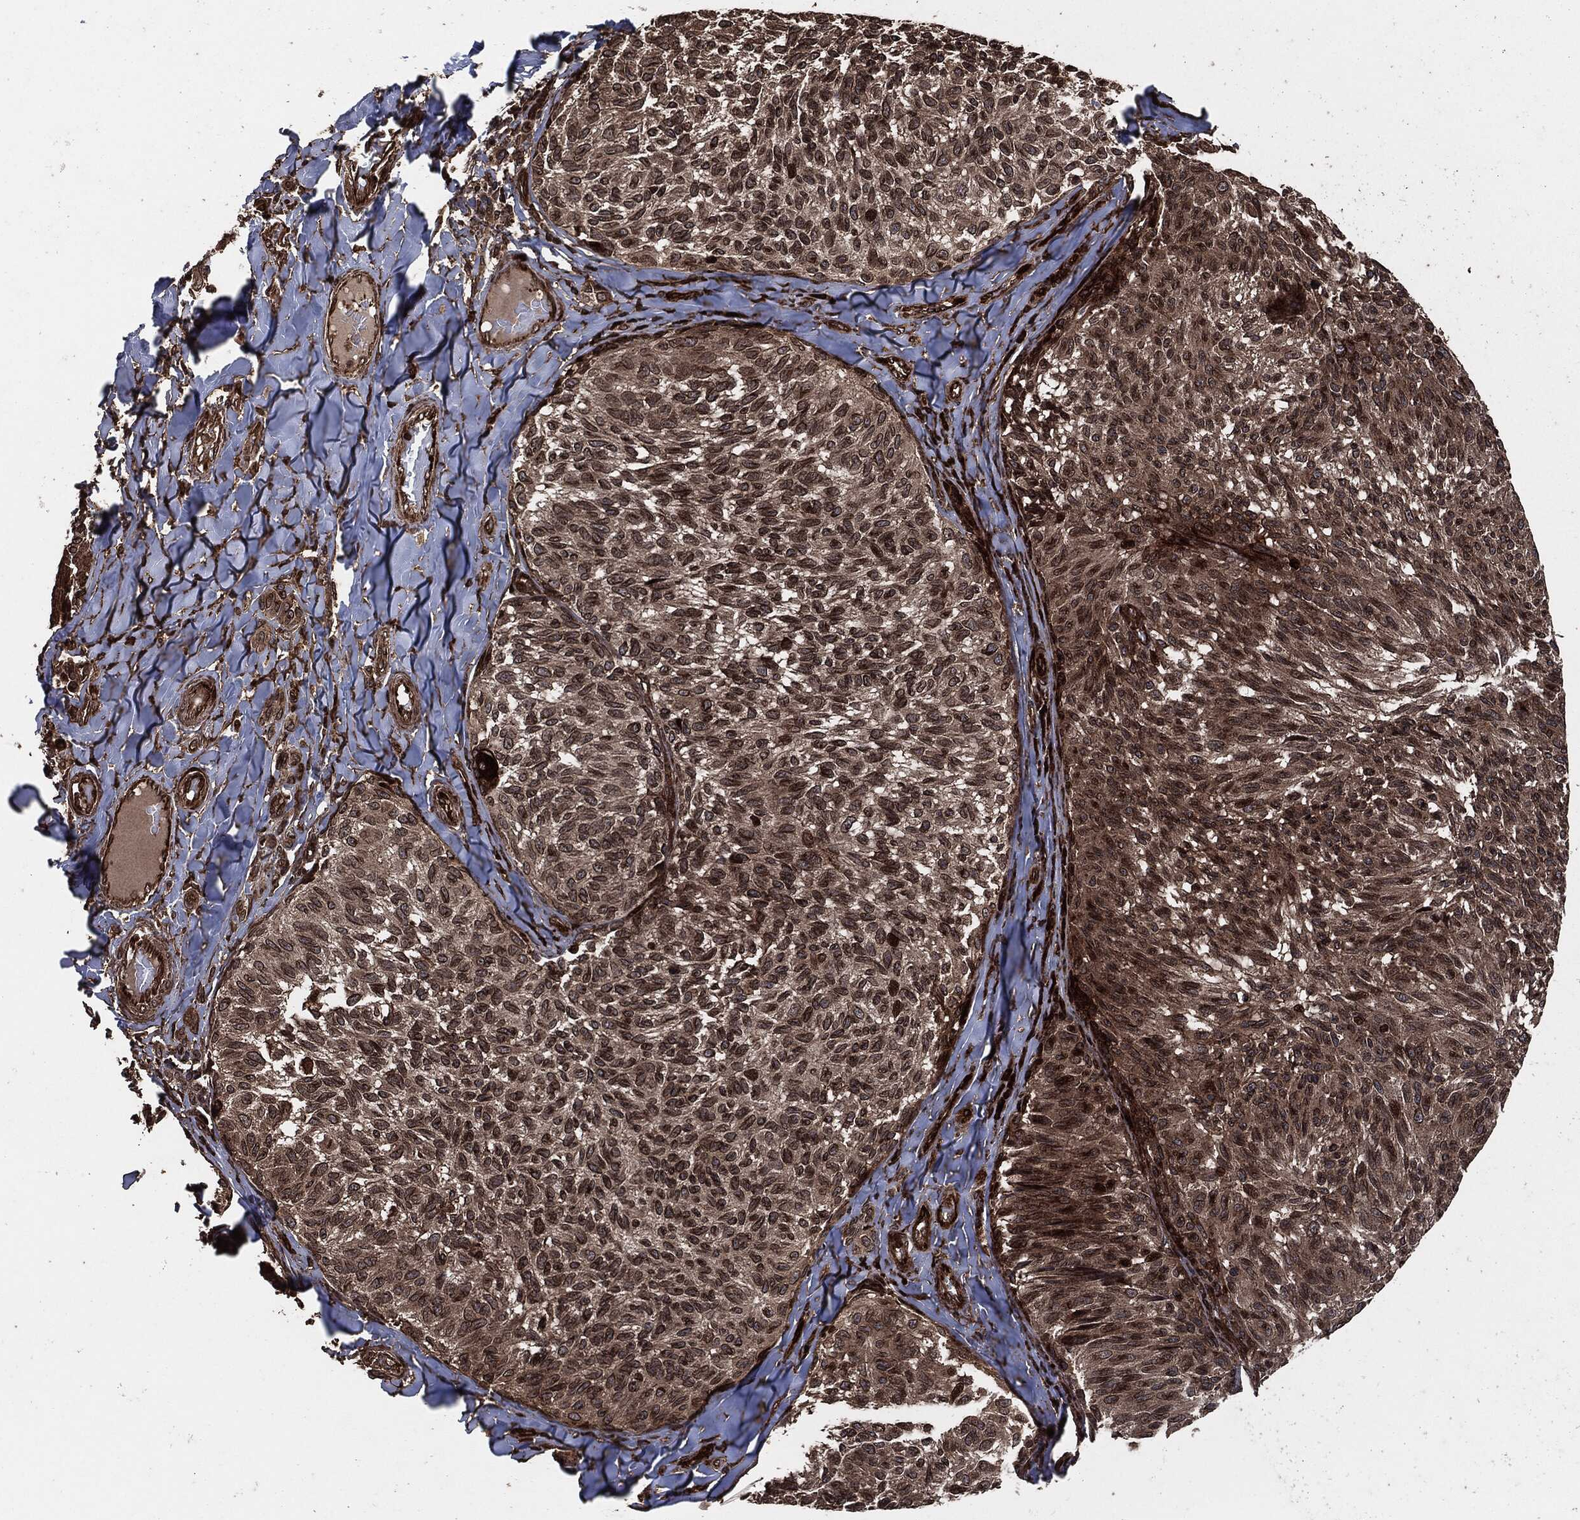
{"staining": {"intensity": "moderate", "quantity": ">75%", "location": "cytoplasmic/membranous"}, "tissue": "melanoma", "cell_type": "Tumor cells", "image_type": "cancer", "snomed": [{"axis": "morphology", "description": "Malignant melanoma, NOS"}, {"axis": "topography", "description": "Skin"}], "caption": "IHC histopathology image of neoplastic tissue: melanoma stained using immunohistochemistry shows medium levels of moderate protein expression localized specifically in the cytoplasmic/membranous of tumor cells, appearing as a cytoplasmic/membranous brown color.", "gene": "IFIT1", "patient": {"sex": "female", "age": 73}}